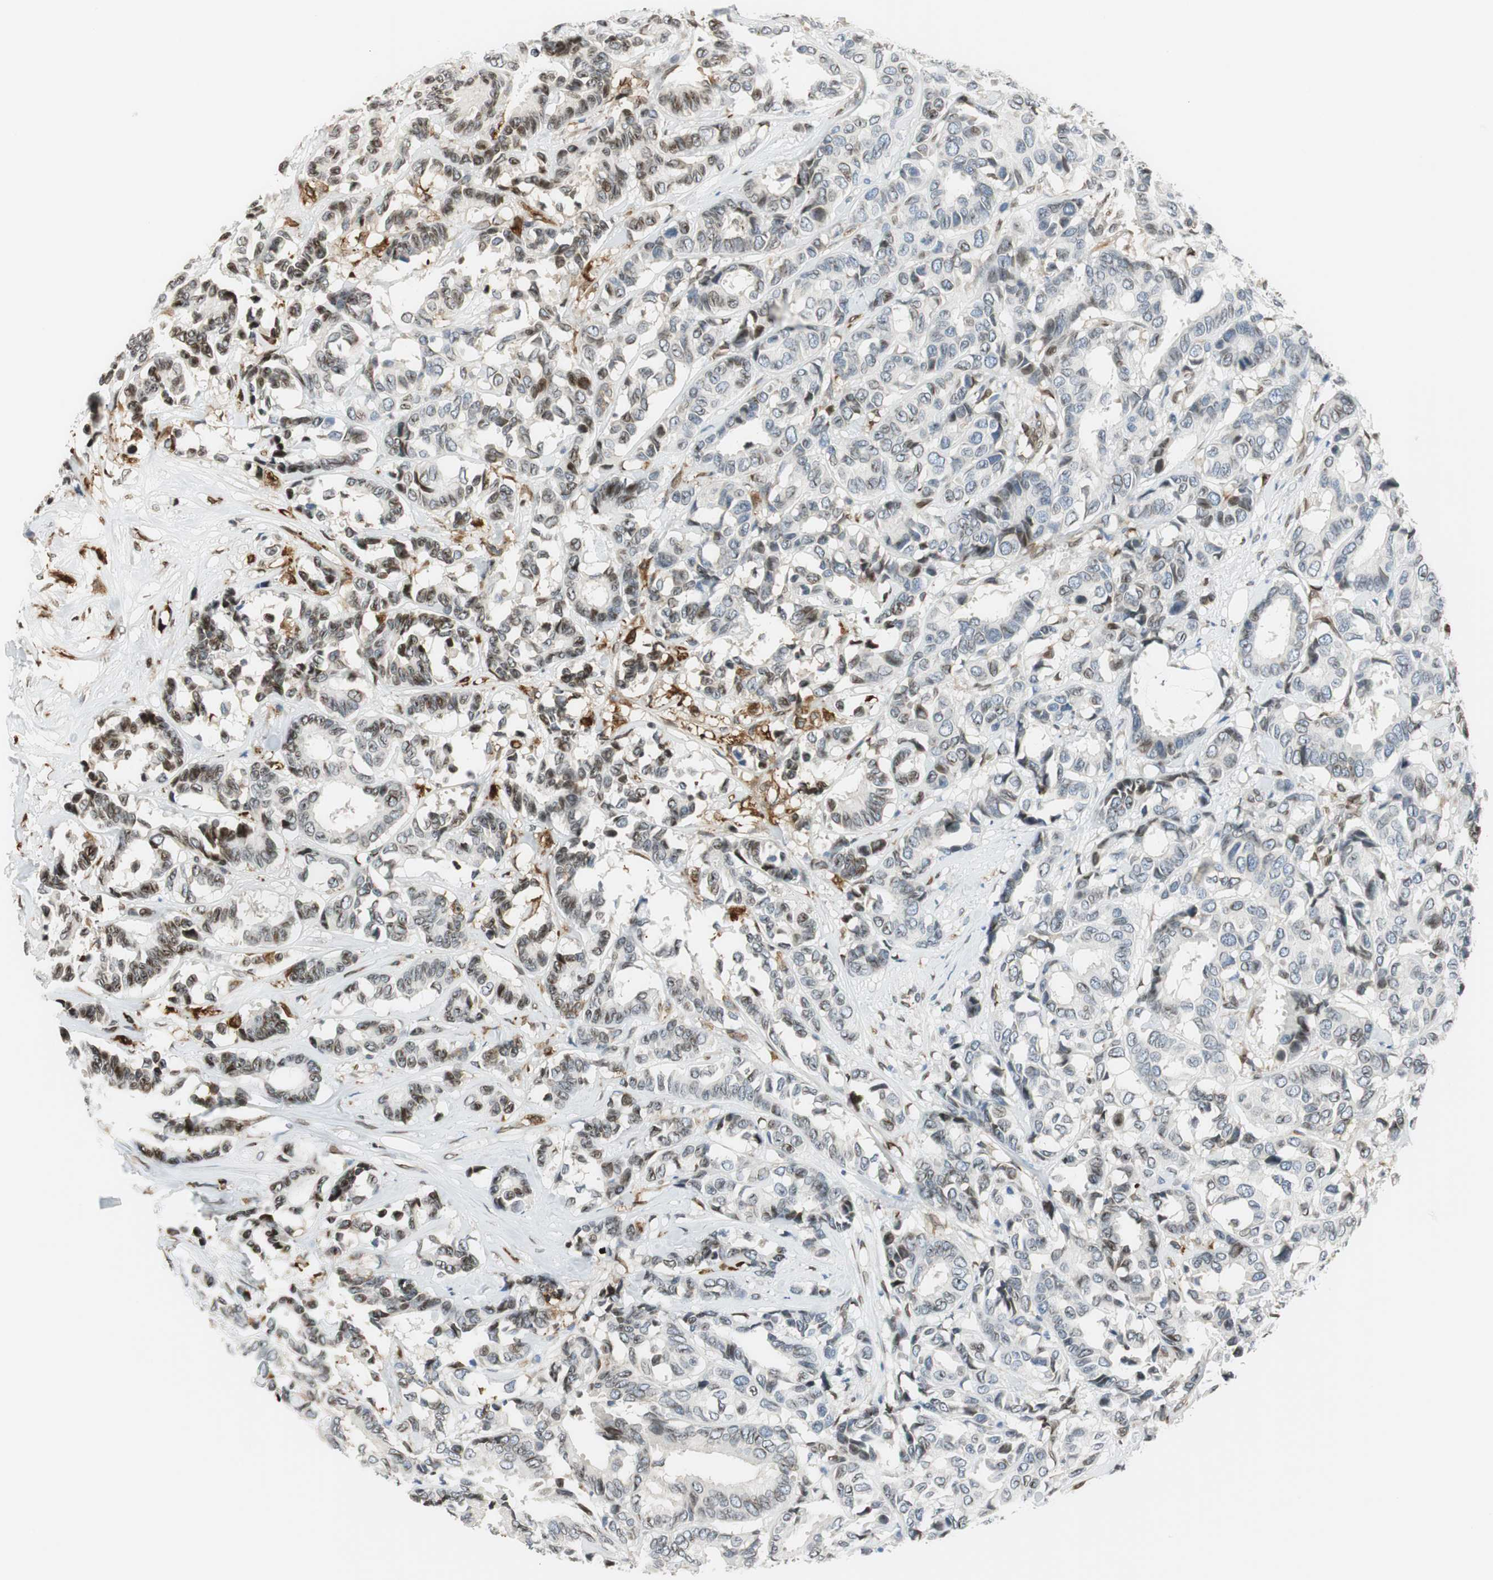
{"staining": {"intensity": "moderate", "quantity": "<25%", "location": "nuclear"}, "tissue": "breast cancer", "cell_type": "Tumor cells", "image_type": "cancer", "snomed": [{"axis": "morphology", "description": "Duct carcinoma"}, {"axis": "topography", "description": "Breast"}], "caption": "Breast cancer stained with DAB (3,3'-diaminobenzidine) immunohistochemistry (IHC) exhibits low levels of moderate nuclear positivity in approximately <25% of tumor cells. The staining was performed using DAB, with brown indicating positive protein expression. Nuclei are stained blue with hematoxylin.", "gene": "TMEM260", "patient": {"sex": "female", "age": 87}}